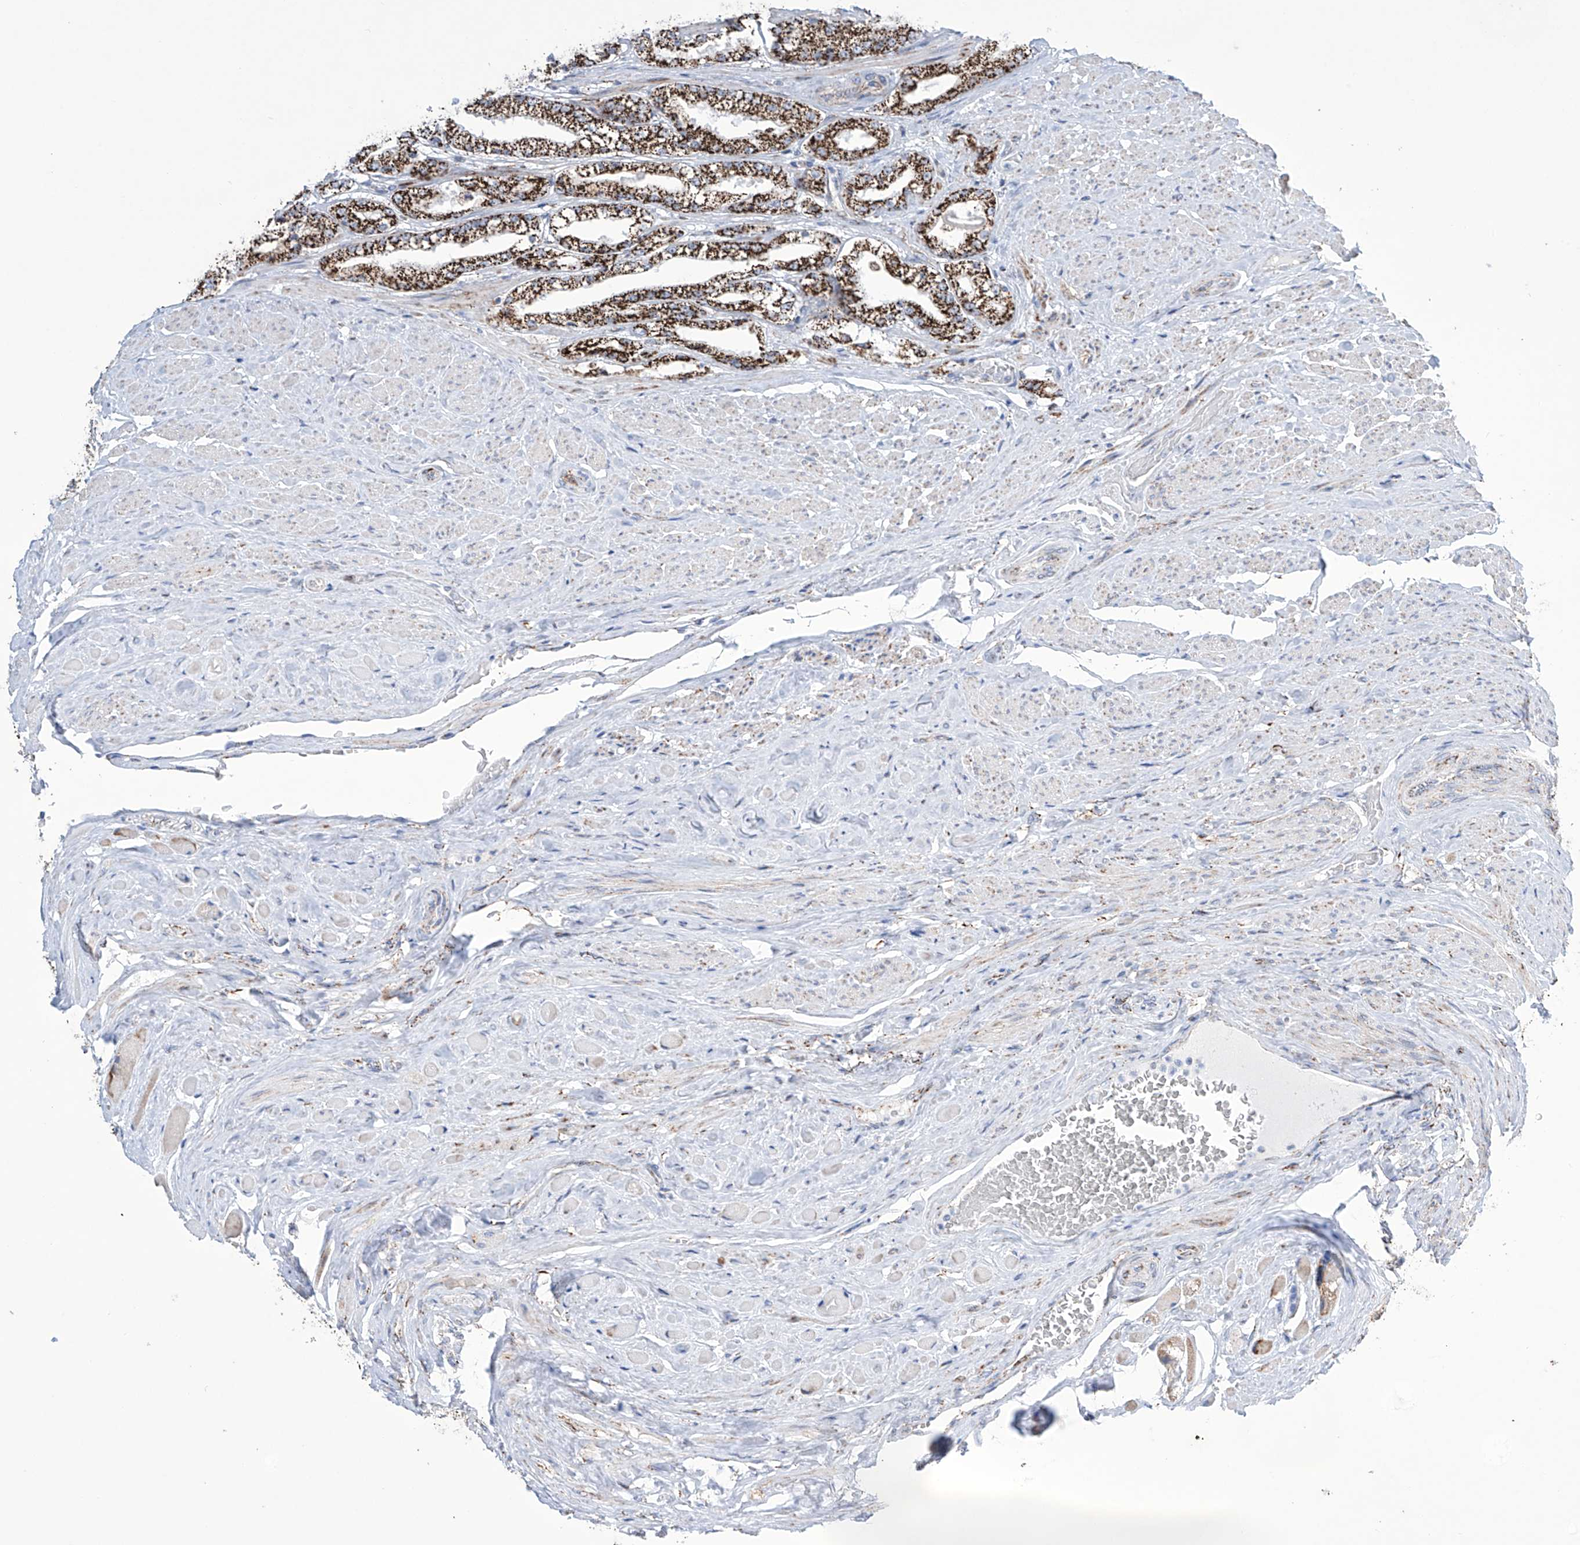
{"staining": {"intensity": "strong", "quantity": ">75%", "location": "cytoplasmic/membranous"}, "tissue": "prostate cancer", "cell_type": "Tumor cells", "image_type": "cancer", "snomed": [{"axis": "morphology", "description": "Adenocarcinoma, High grade"}, {"axis": "topography", "description": "Prostate"}], "caption": "A micrograph showing strong cytoplasmic/membranous expression in approximately >75% of tumor cells in prostate cancer, as visualized by brown immunohistochemical staining.", "gene": "ALDH6A1", "patient": {"sex": "male", "age": 64}}